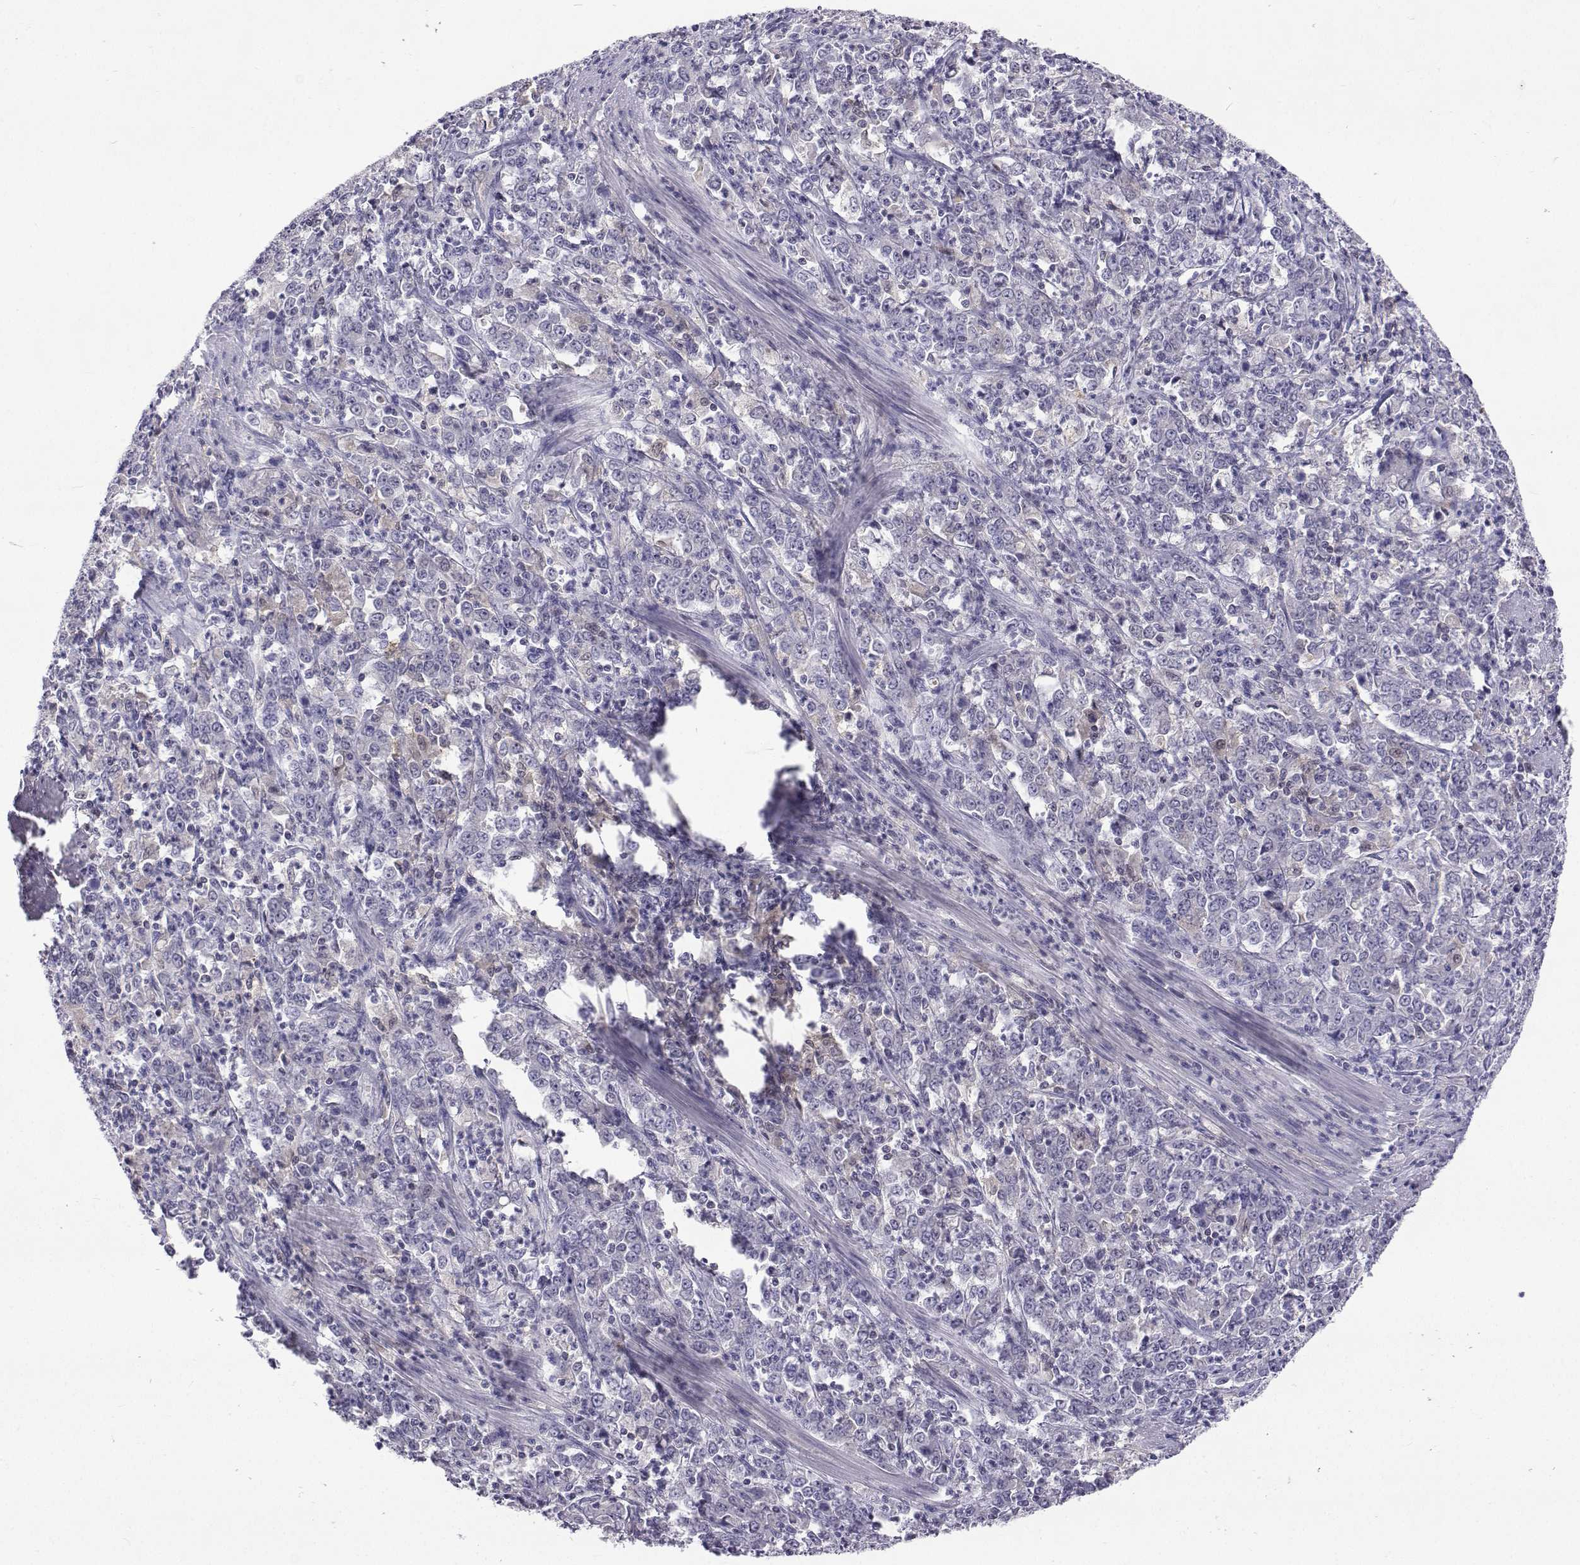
{"staining": {"intensity": "negative", "quantity": "none", "location": "none"}, "tissue": "stomach cancer", "cell_type": "Tumor cells", "image_type": "cancer", "snomed": [{"axis": "morphology", "description": "Adenocarcinoma, NOS"}, {"axis": "topography", "description": "Stomach, lower"}], "caption": "Human stomach adenocarcinoma stained for a protein using IHC shows no staining in tumor cells.", "gene": "GALM", "patient": {"sex": "female", "age": 71}}